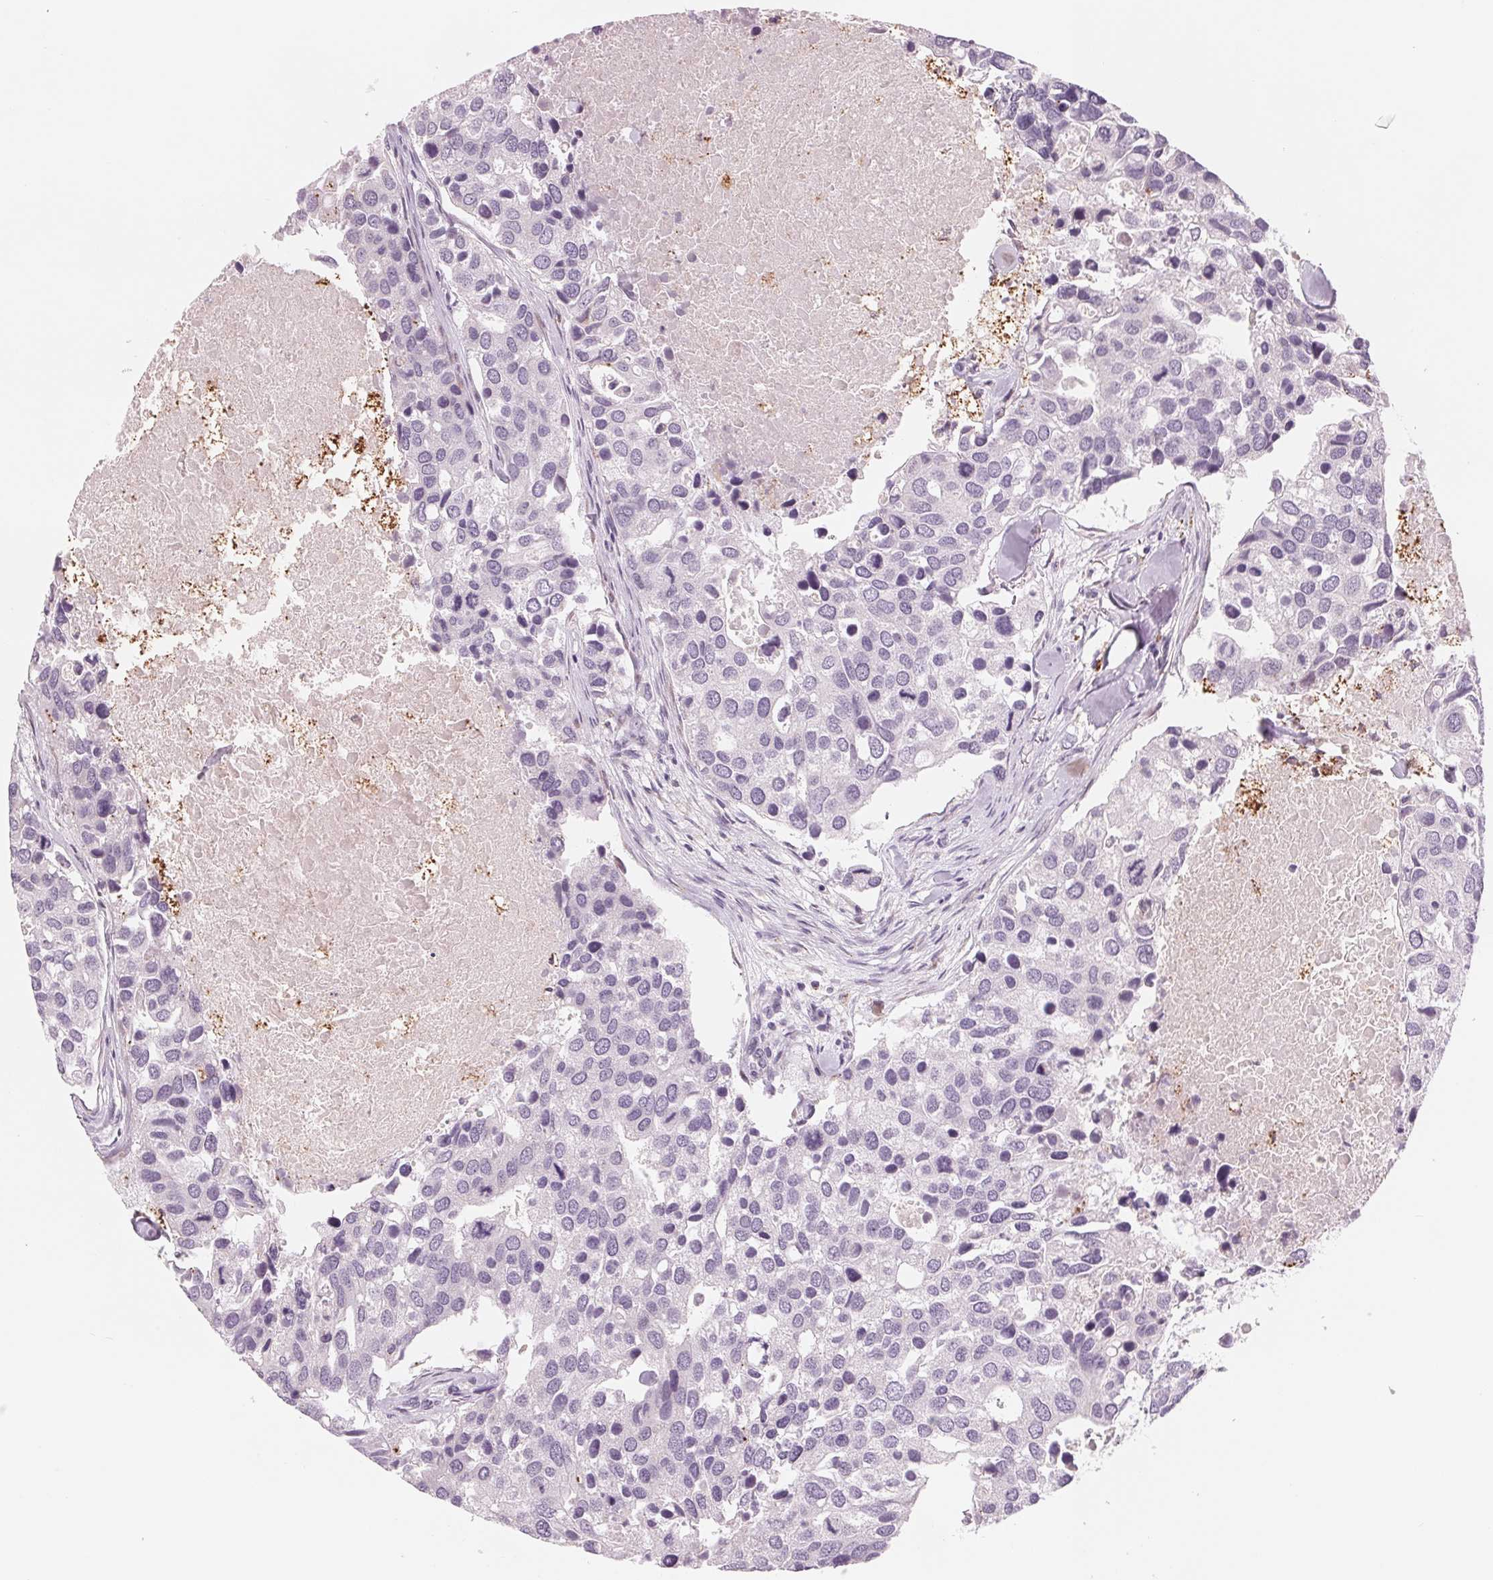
{"staining": {"intensity": "negative", "quantity": "none", "location": "none"}, "tissue": "breast cancer", "cell_type": "Tumor cells", "image_type": "cancer", "snomed": [{"axis": "morphology", "description": "Duct carcinoma"}, {"axis": "topography", "description": "Breast"}], "caption": "This is an immunohistochemistry (IHC) micrograph of human intraductal carcinoma (breast). There is no staining in tumor cells.", "gene": "IL9R", "patient": {"sex": "female", "age": 83}}